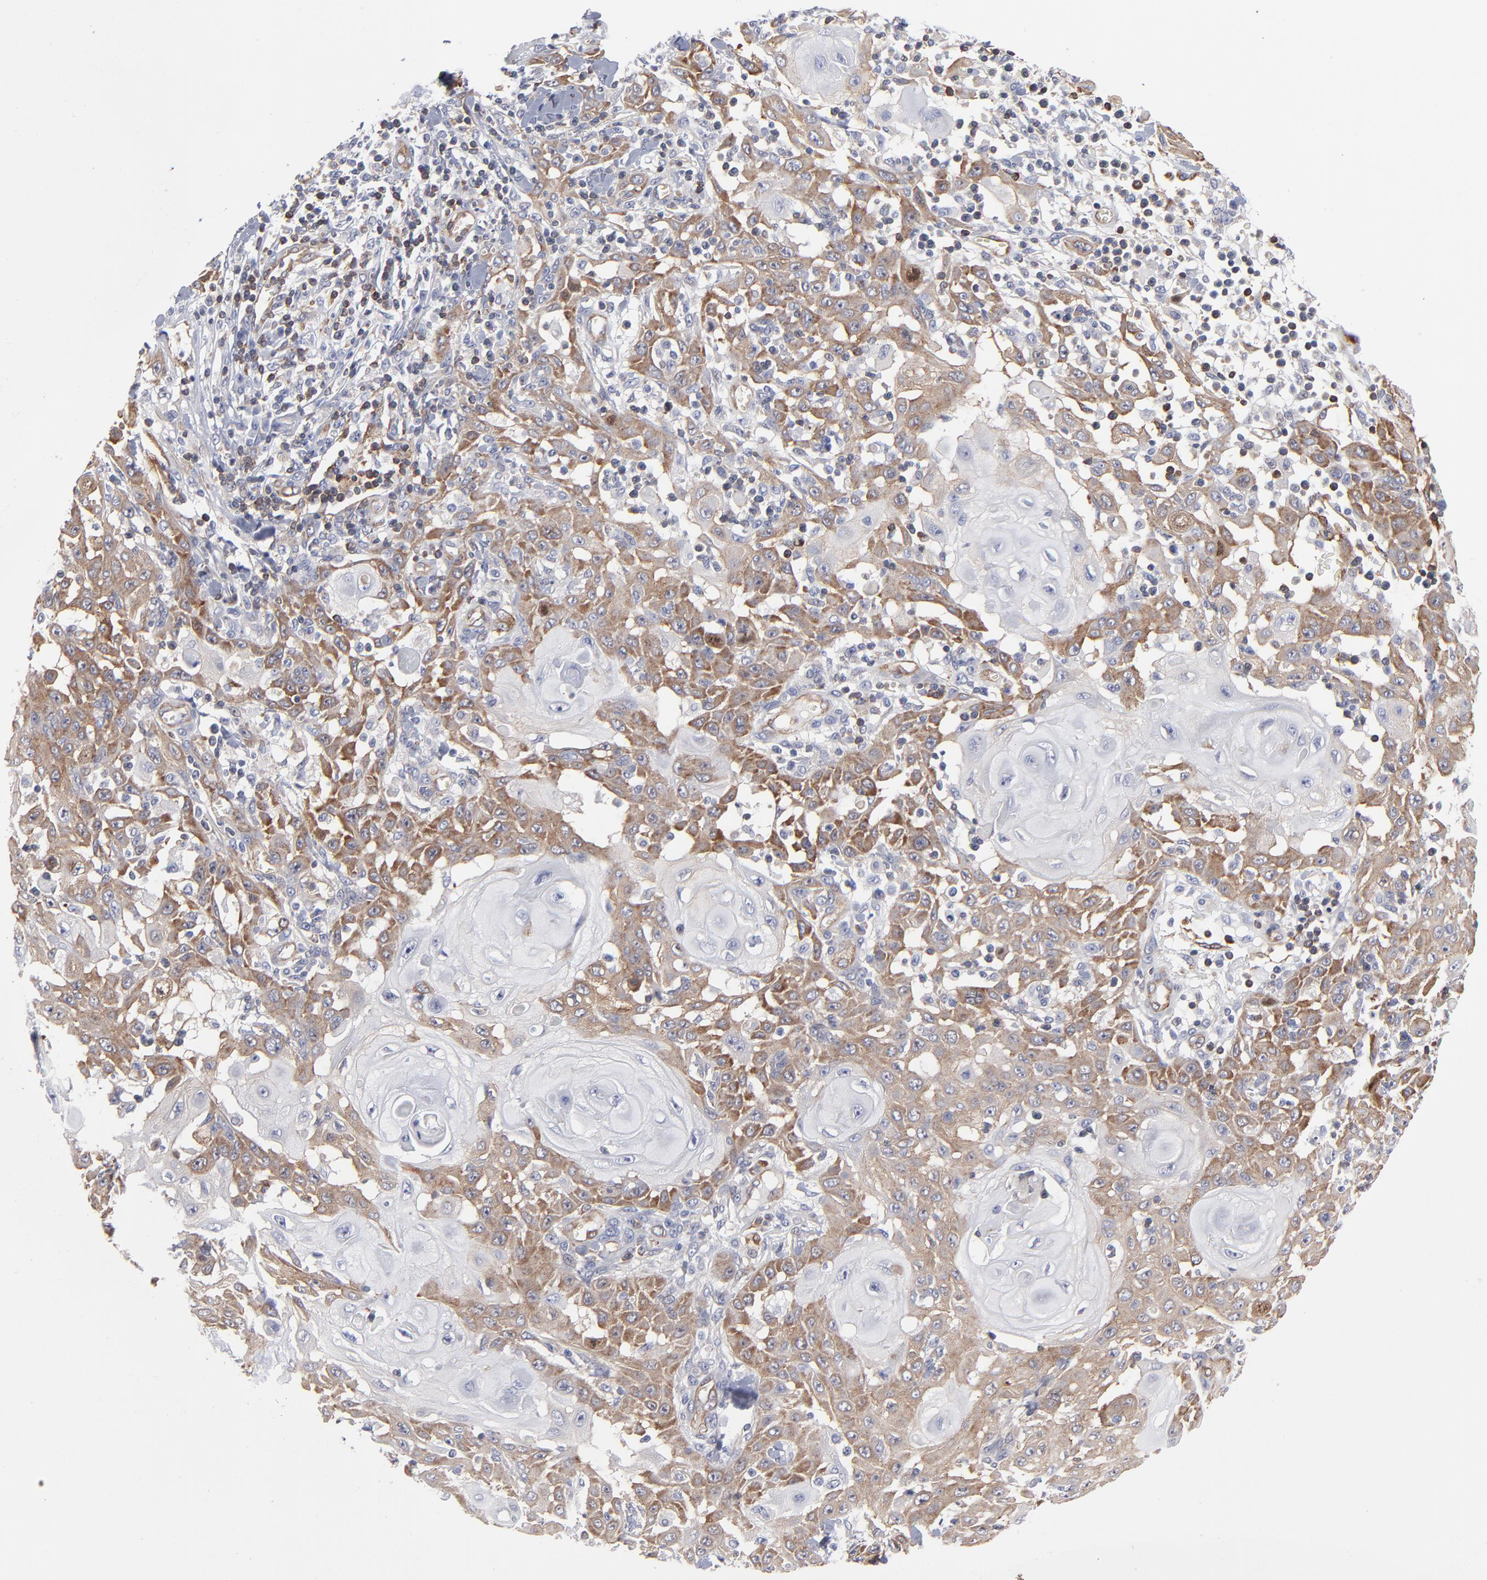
{"staining": {"intensity": "weak", "quantity": "25%-75%", "location": "cytoplasmic/membranous"}, "tissue": "skin cancer", "cell_type": "Tumor cells", "image_type": "cancer", "snomed": [{"axis": "morphology", "description": "Squamous cell carcinoma, NOS"}, {"axis": "topography", "description": "Skin"}], "caption": "IHC (DAB (3,3'-diaminobenzidine)) staining of skin cancer displays weak cytoplasmic/membranous protein positivity in approximately 25%-75% of tumor cells. The staining is performed using DAB brown chromogen to label protein expression. The nuclei are counter-stained blue using hematoxylin.", "gene": "PXN", "patient": {"sex": "male", "age": 24}}